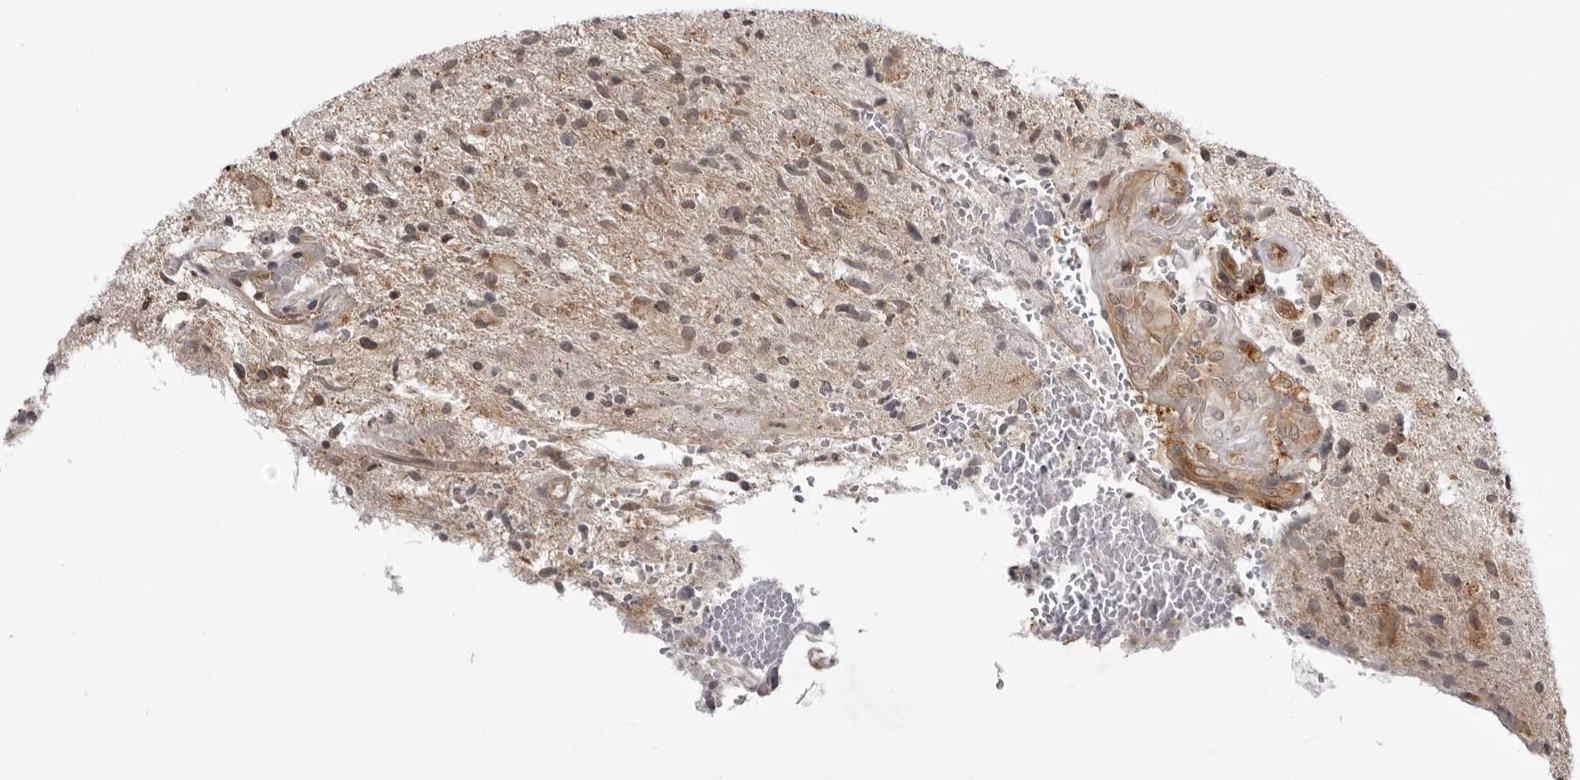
{"staining": {"intensity": "weak", "quantity": "<25%", "location": "cytoplasmic/membranous"}, "tissue": "glioma", "cell_type": "Tumor cells", "image_type": "cancer", "snomed": [{"axis": "morphology", "description": "Glioma, malignant, High grade"}, {"axis": "topography", "description": "Brain"}], "caption": "High power microscopy micrograph of an immunohistochemistry photomicrograph of malignant glioma (high-grade), revealing no significant expression in tumor cells. (Brightfield microscopy of DAB (3,3'-diaminobenzidine) immunohistochemistry (IHC) at high magnification).", "gene": "USP43", "patient": {"sex": "male", "age": 72}}